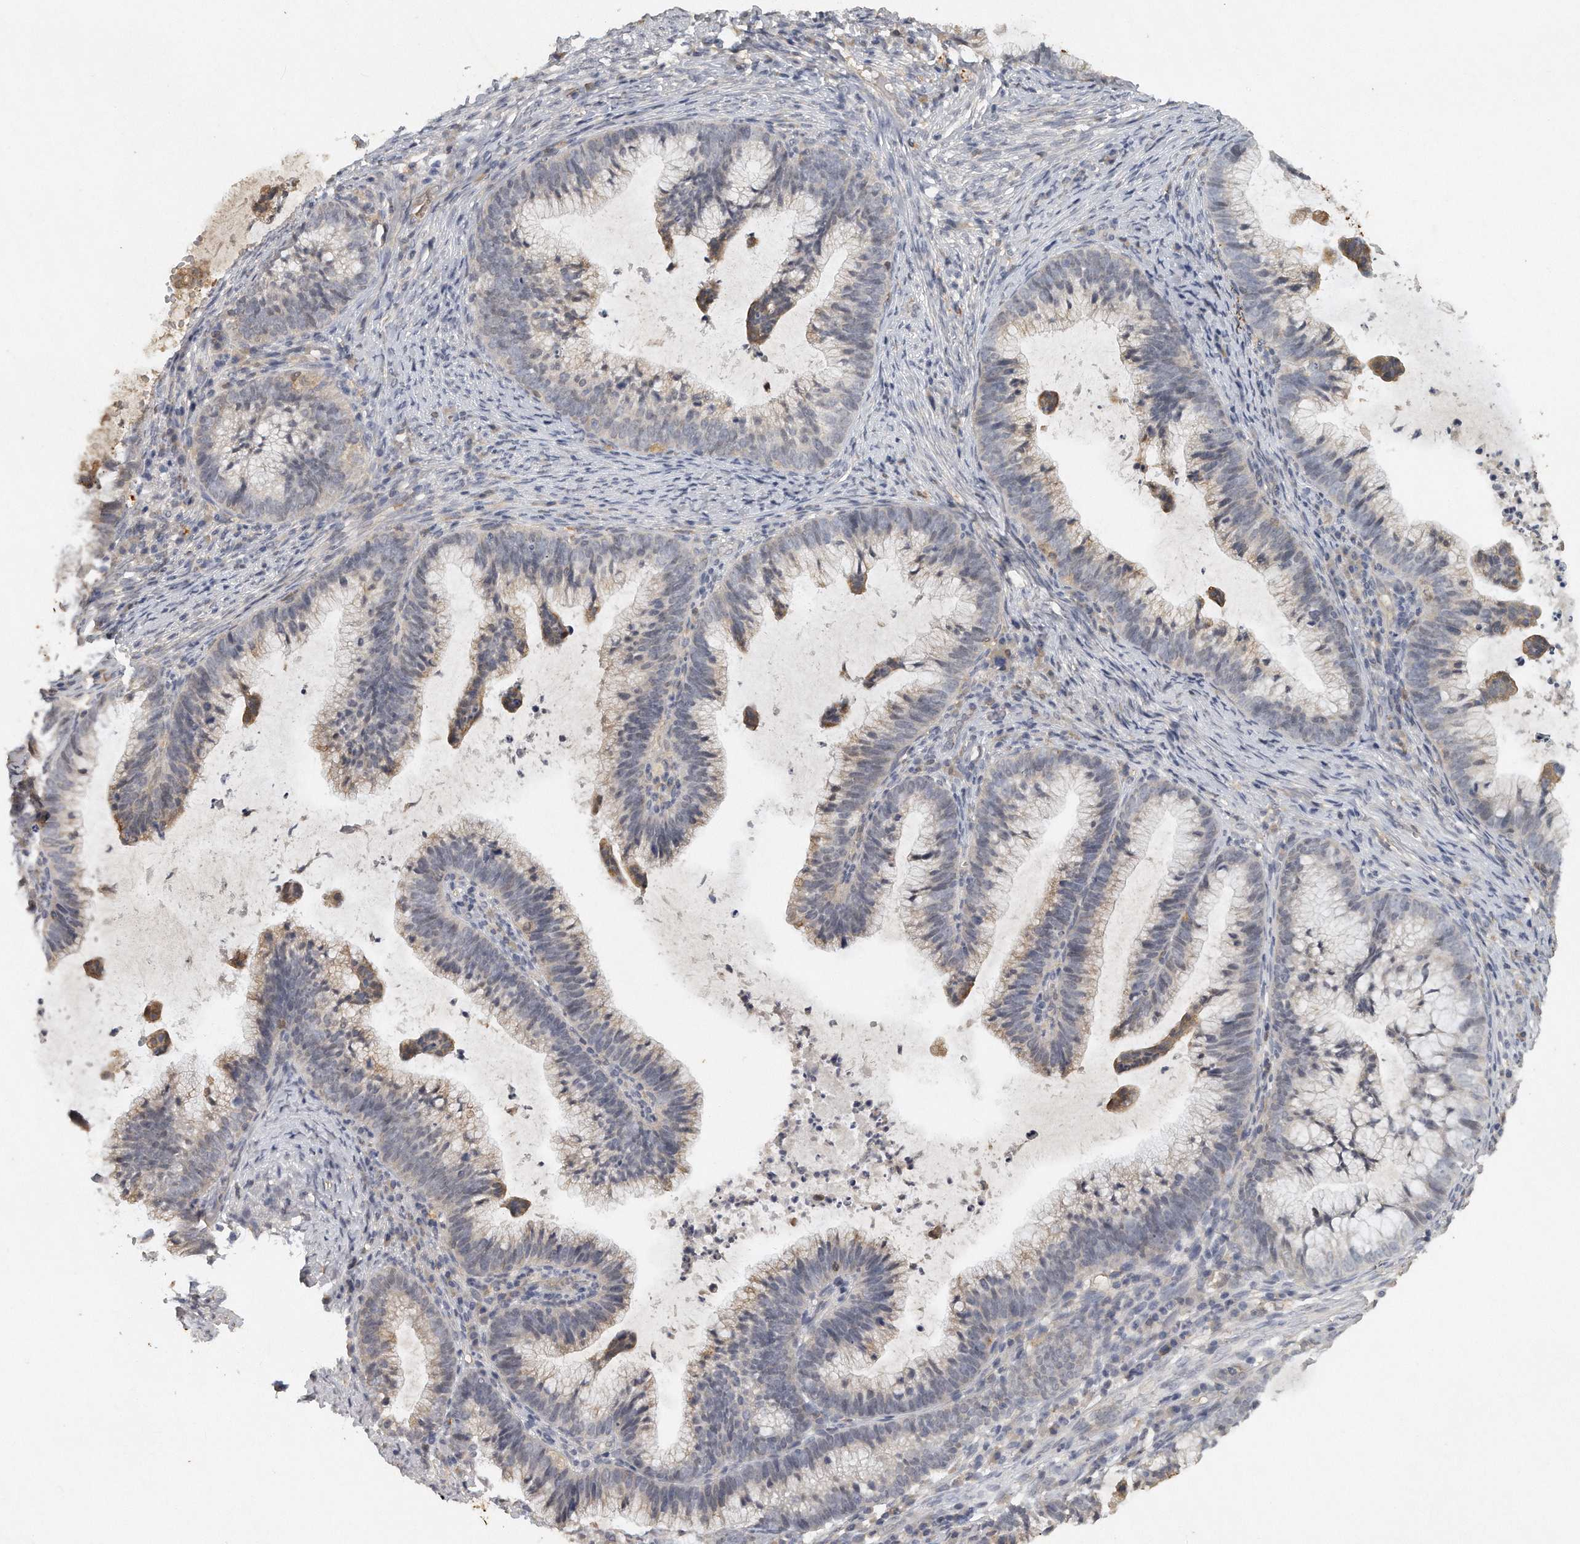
{"staining": {"intensity": "weak", "quantity": "25%-75%", "location": "cytoplasmic/membranous"}, "tissue": "cervical cancer", "cell_type": "Tumor cells", "image_type": "cancer", "snomed": [{"axis": "morphology", "description": "Adenocarcinoma, NOS"}, {"axis": "topography", "description": "Cervix"}], "caption": "The immunohistochemical stain highlights weak cytoplasmic/membranous positivity in tumor cells of cervical cancer (adenocarcinoma) tissue.", "gene": "CAMK1", "patient": {"sex": "female", "age": 36}}